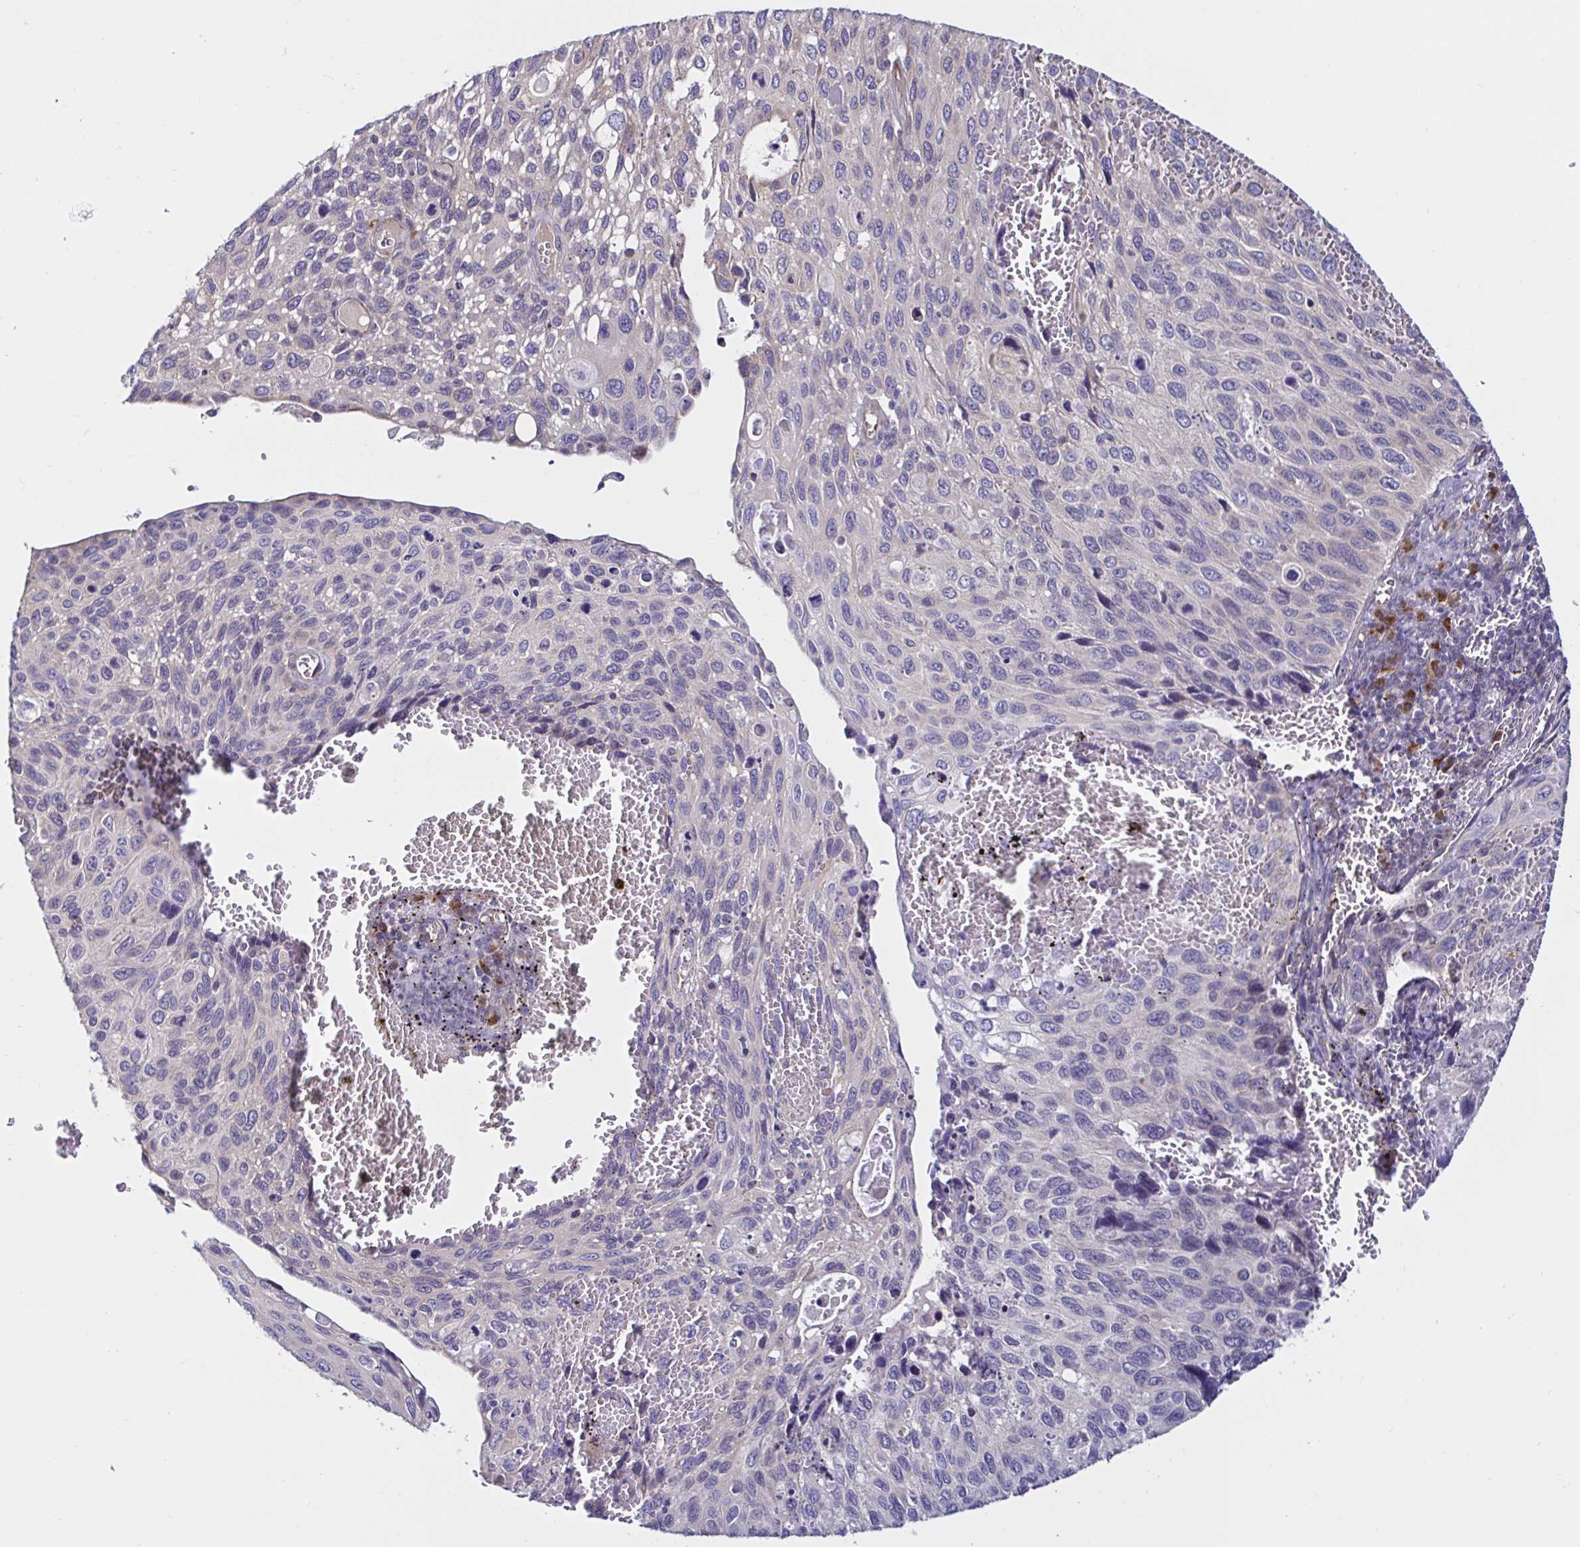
{"staining": {"intensity": "negative", "quantity": "none", "location": "none"}, "tissue": "cervical cancer", "cell_type": "Tumor cells", "image_type": "cancer", "snomed": [{"axis": "morphology", "description": "Squamous cell carcinoma, NOS"}, {"axis": "topography", "description": "Cervix"}], "caption": "DAB immunohistochemical staining of cervical cancer reveals no significant staining in tumor cells.", "gene": "VSIG2", "patient": {"sex": "female", "age": 70}}